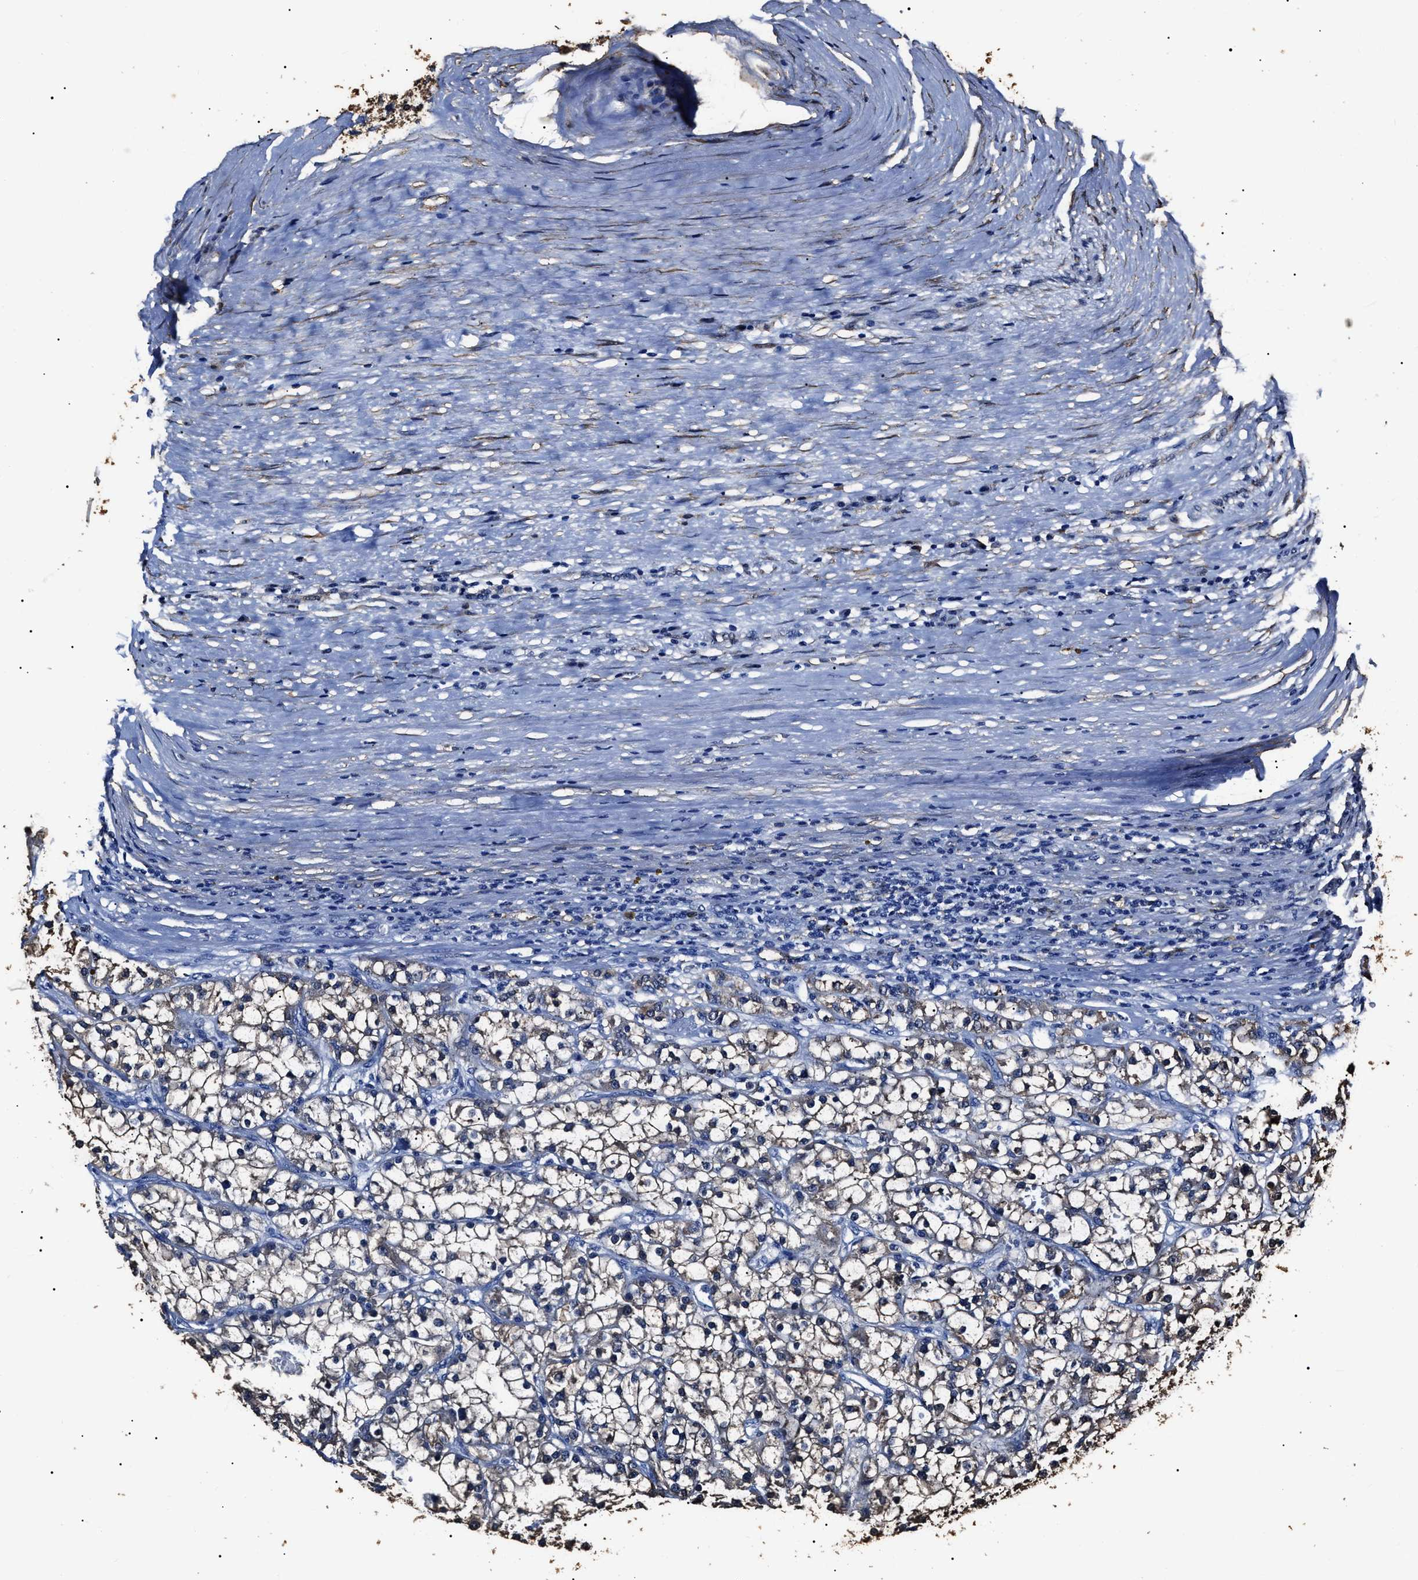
{"staining": {"intensity": "negative", "quantity": "none", "location": "none"}, "tissue": "renal cancer", "cell_type": "Tumor cells", "image_type": "cancer", "snomed": [{"axis": "morphology", "description": "Adenocarcinoma, NOS"}, {"axis": "topography", "description": "Kidney"}], "caption": "DAB (3,3'-diaminobenzidine) immunohistochemical staining of human adenocarcinoma (renal) reveals no significant positivity in tumor cells.", "gene": "ALDH1A1", "patient": {"sex": "female", "age": 52}}